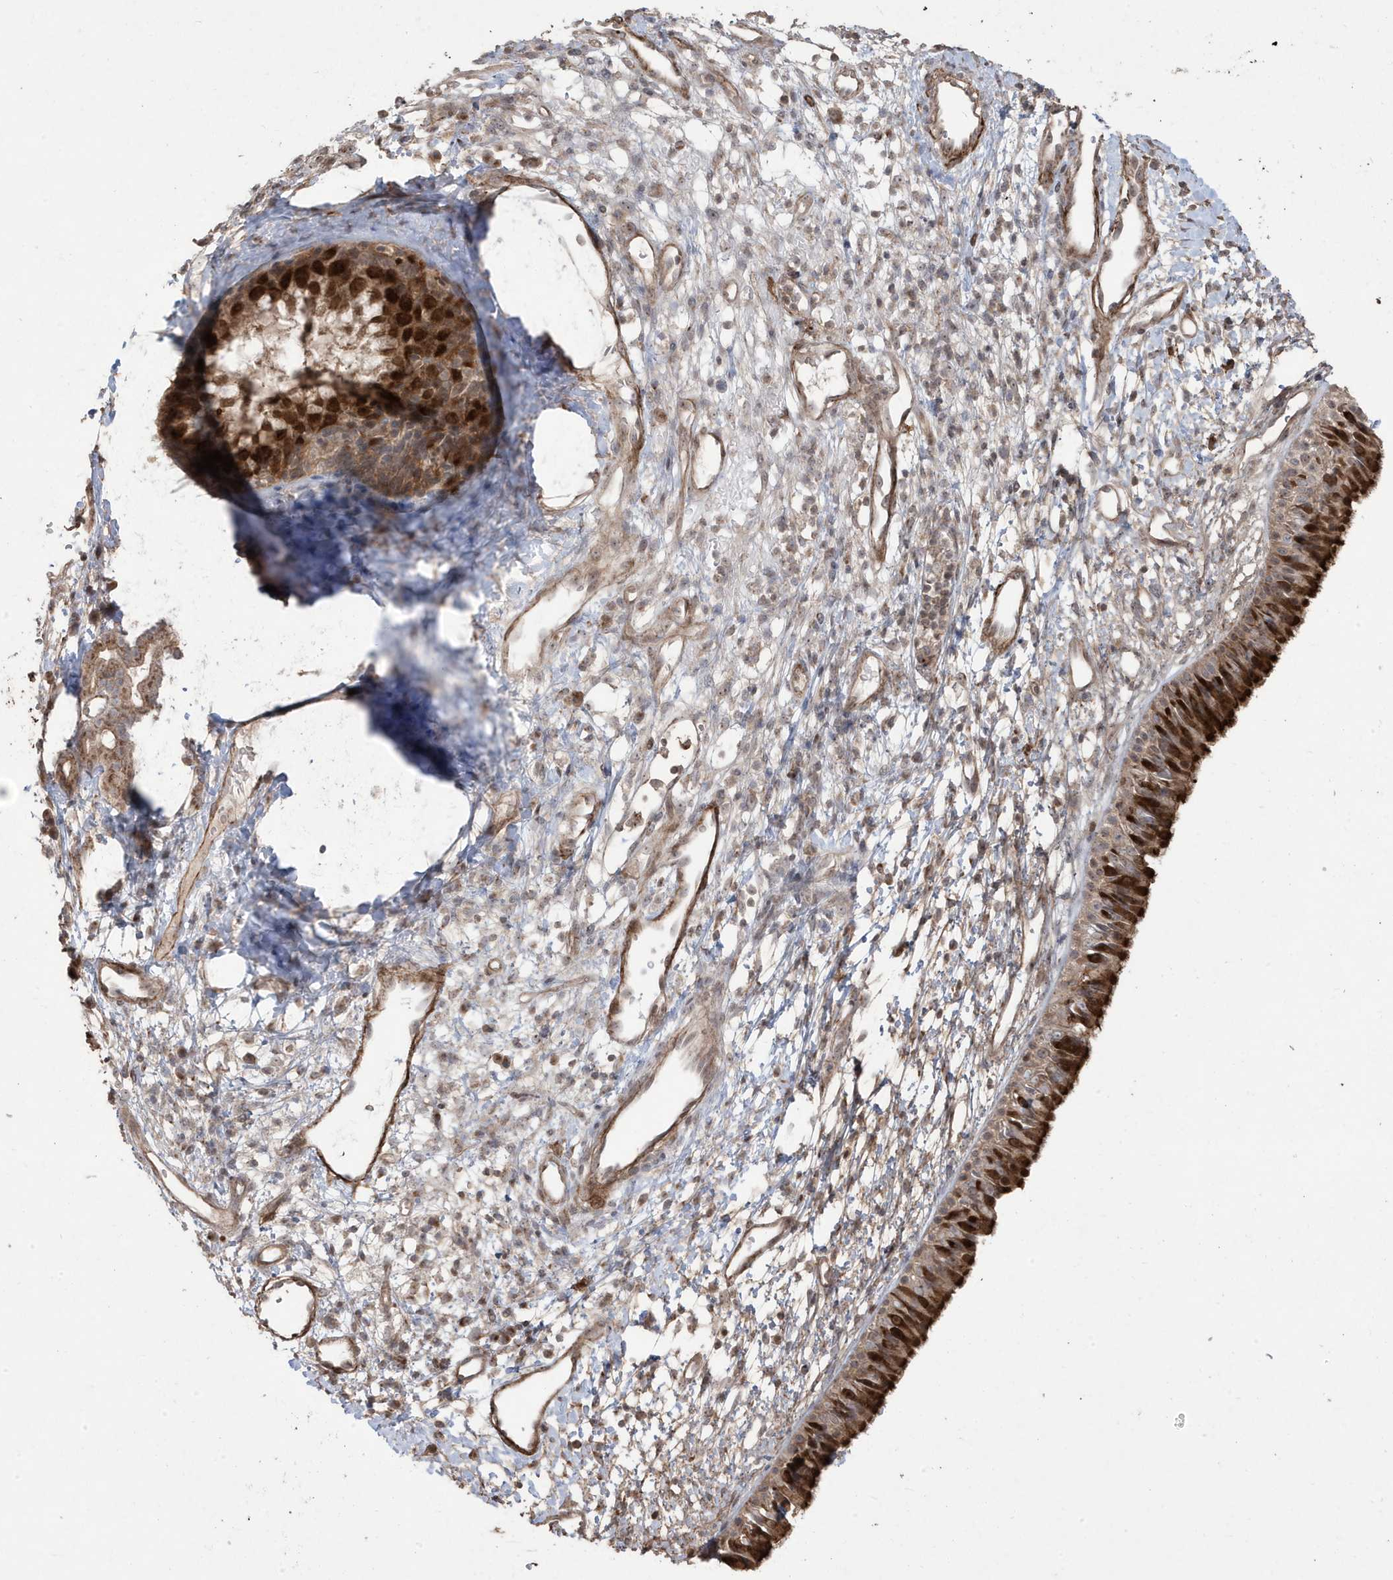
{"staining": {"intensity": "strong", "quantity": "25%-75%", "location": "cytoplasmic/membranous,nuclear"}, "tissue": "nasopharynx", "cell_type": "Respiratory epithelial cells", "image_type": "normal", "snomed": [{"axis": "morphology", "description": "Normal tissue, NOS"}, {"axis": "topography", "description": "Nasopharynx"}], "caption": "Brown immunohistochemical staining in normal nasopharynx shows strong cytoplasmic/membranous,nuclear staining in approximately 25%-75% of respiratory epithelial cells. (DAB IHC with brightfield microscopy, high magnification).", "gene": "CETN3", "patient": {"sex": "male", "age": 22}}